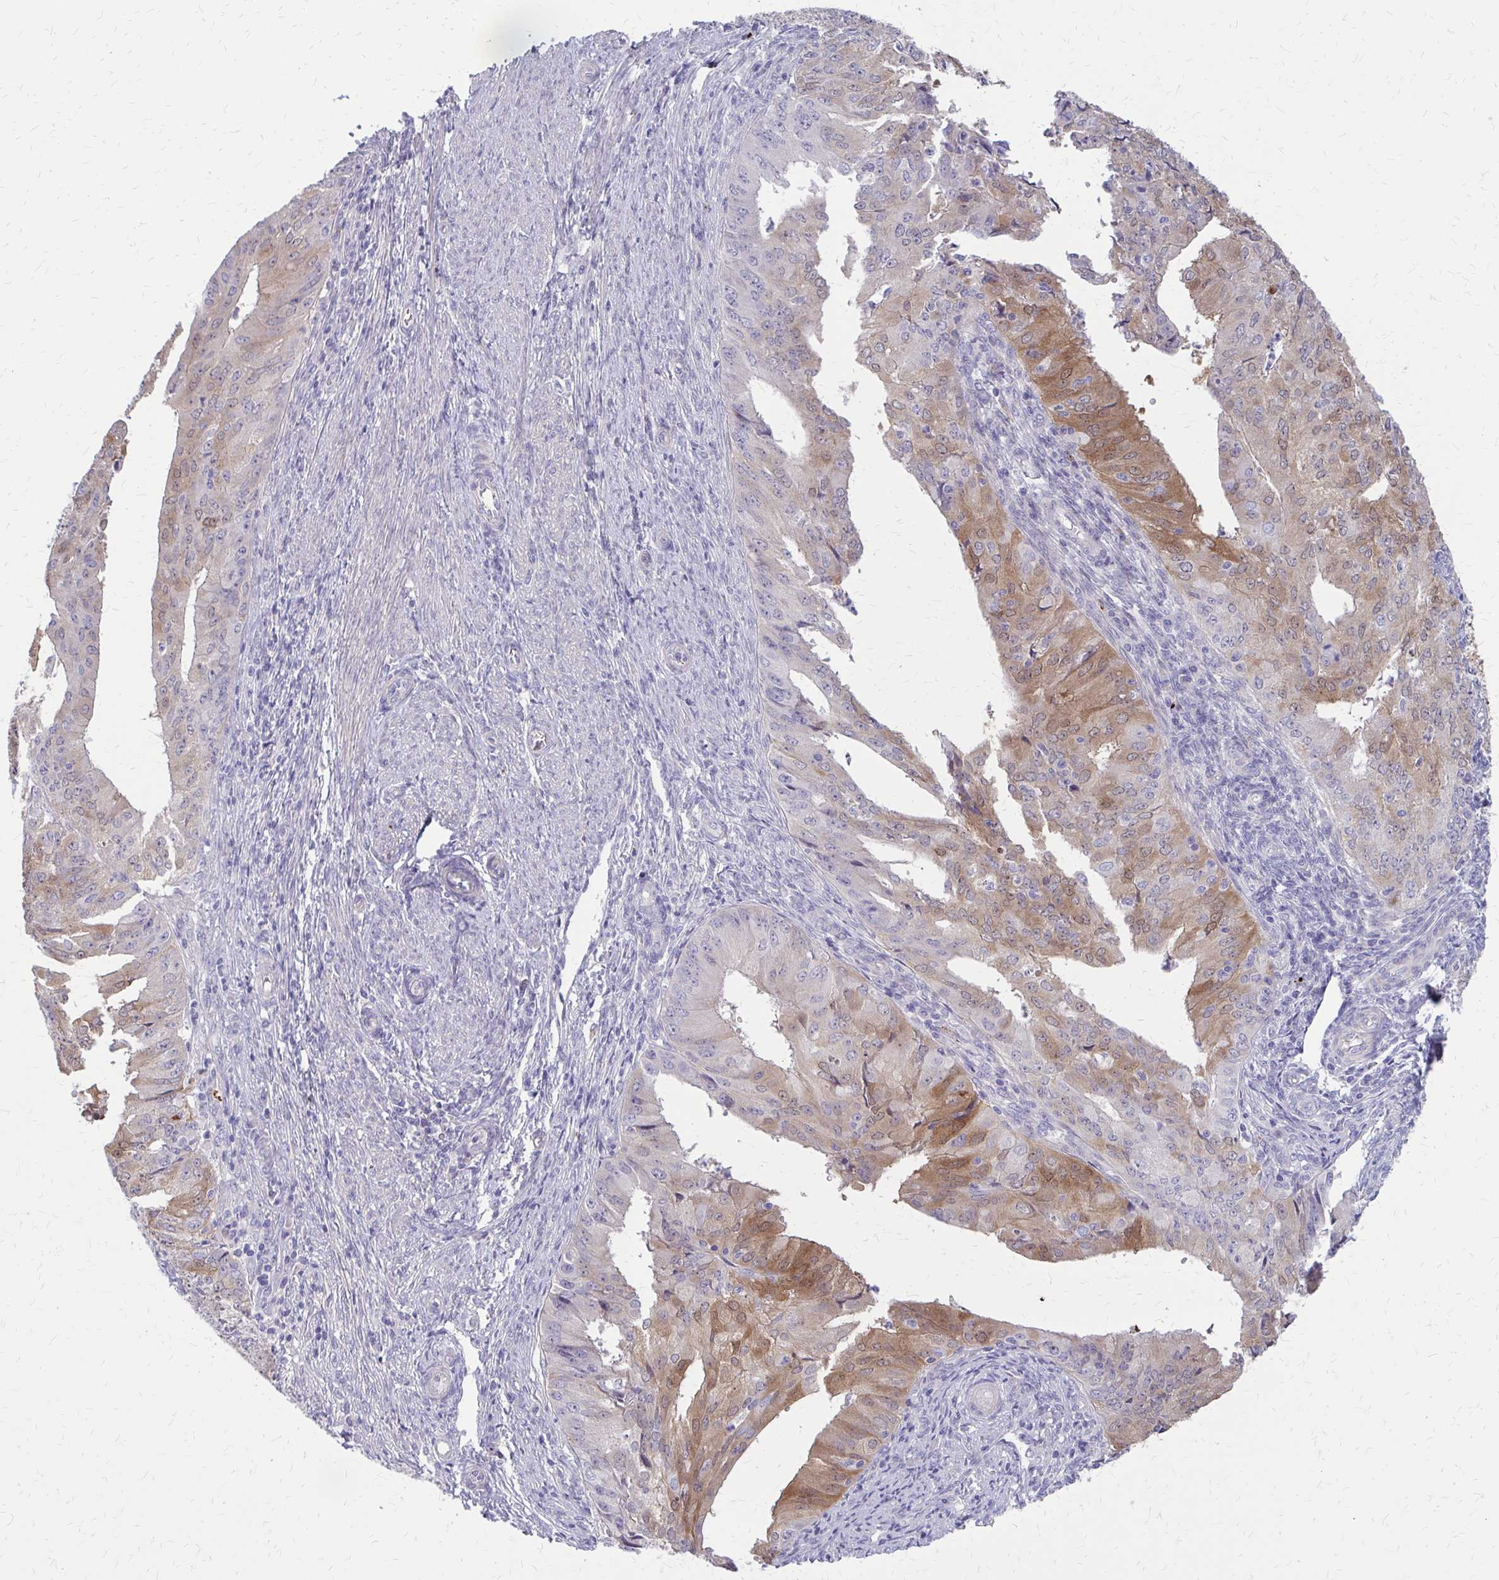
{"staining": {"intensity": "moderate", "quantity": "<25%", "location": "cytoplasmic/membranous"}, "tissue": "endometrial cancer", "cell_type": "Tumor cells", "image_type": "cancer", "snomed": [{"axis": "morphology", "description": "Adenocarcinoma, NOS"}, {"axis": "topography", "description": "Endometrium"}], "caption": "Moderate cytoplasmic/membranous protein positivity is present in about <25% of tumor cells in endometrial adenocarcinoma. The protein of interest is stained brown, and the nuclei are stained in blue (DAB IHC with brightfield microscopy, high magnification).", "gene": "GLYATL2", "patient": {"sex": "female", "age": 50}}